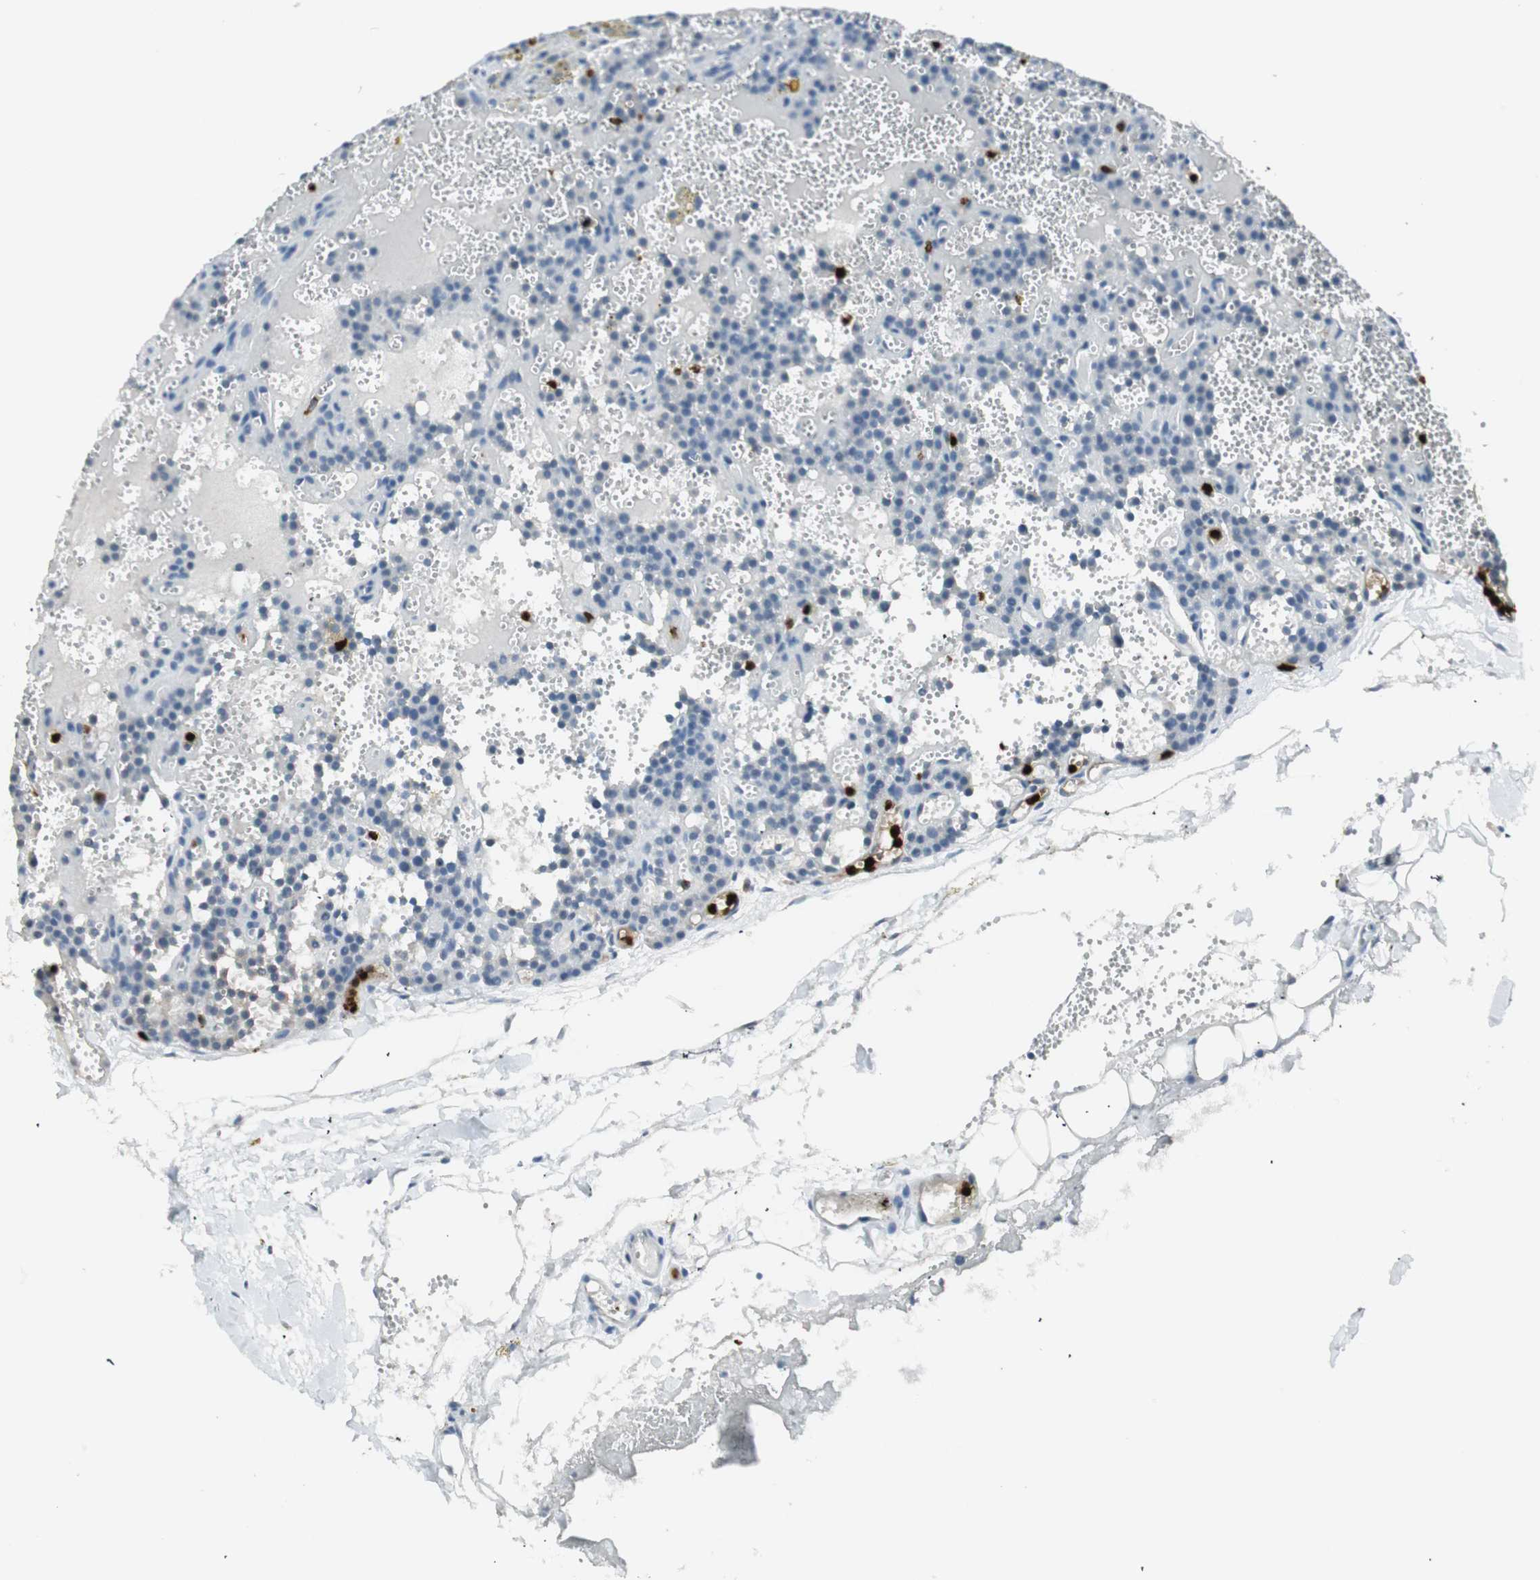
{"staining": {"intensity": "negative", "quantity": "none", "location": "none"}, "tissue": "parathyroid gland", "cell_type": "Glandular cells", "image_type": "normal", "snomed": [{"axis": "morphology", "description": "Normal tissue, NOS"}, {"axis": "topography", "description": "Parathyroid gland"}], "caption": "Parathyroid gland stained for a protein using immunohistochemistry (IHC) exhibits no staining glandular cells.", "gene": "PRTN3", "patient": {"sex": "male", "age": 25}}